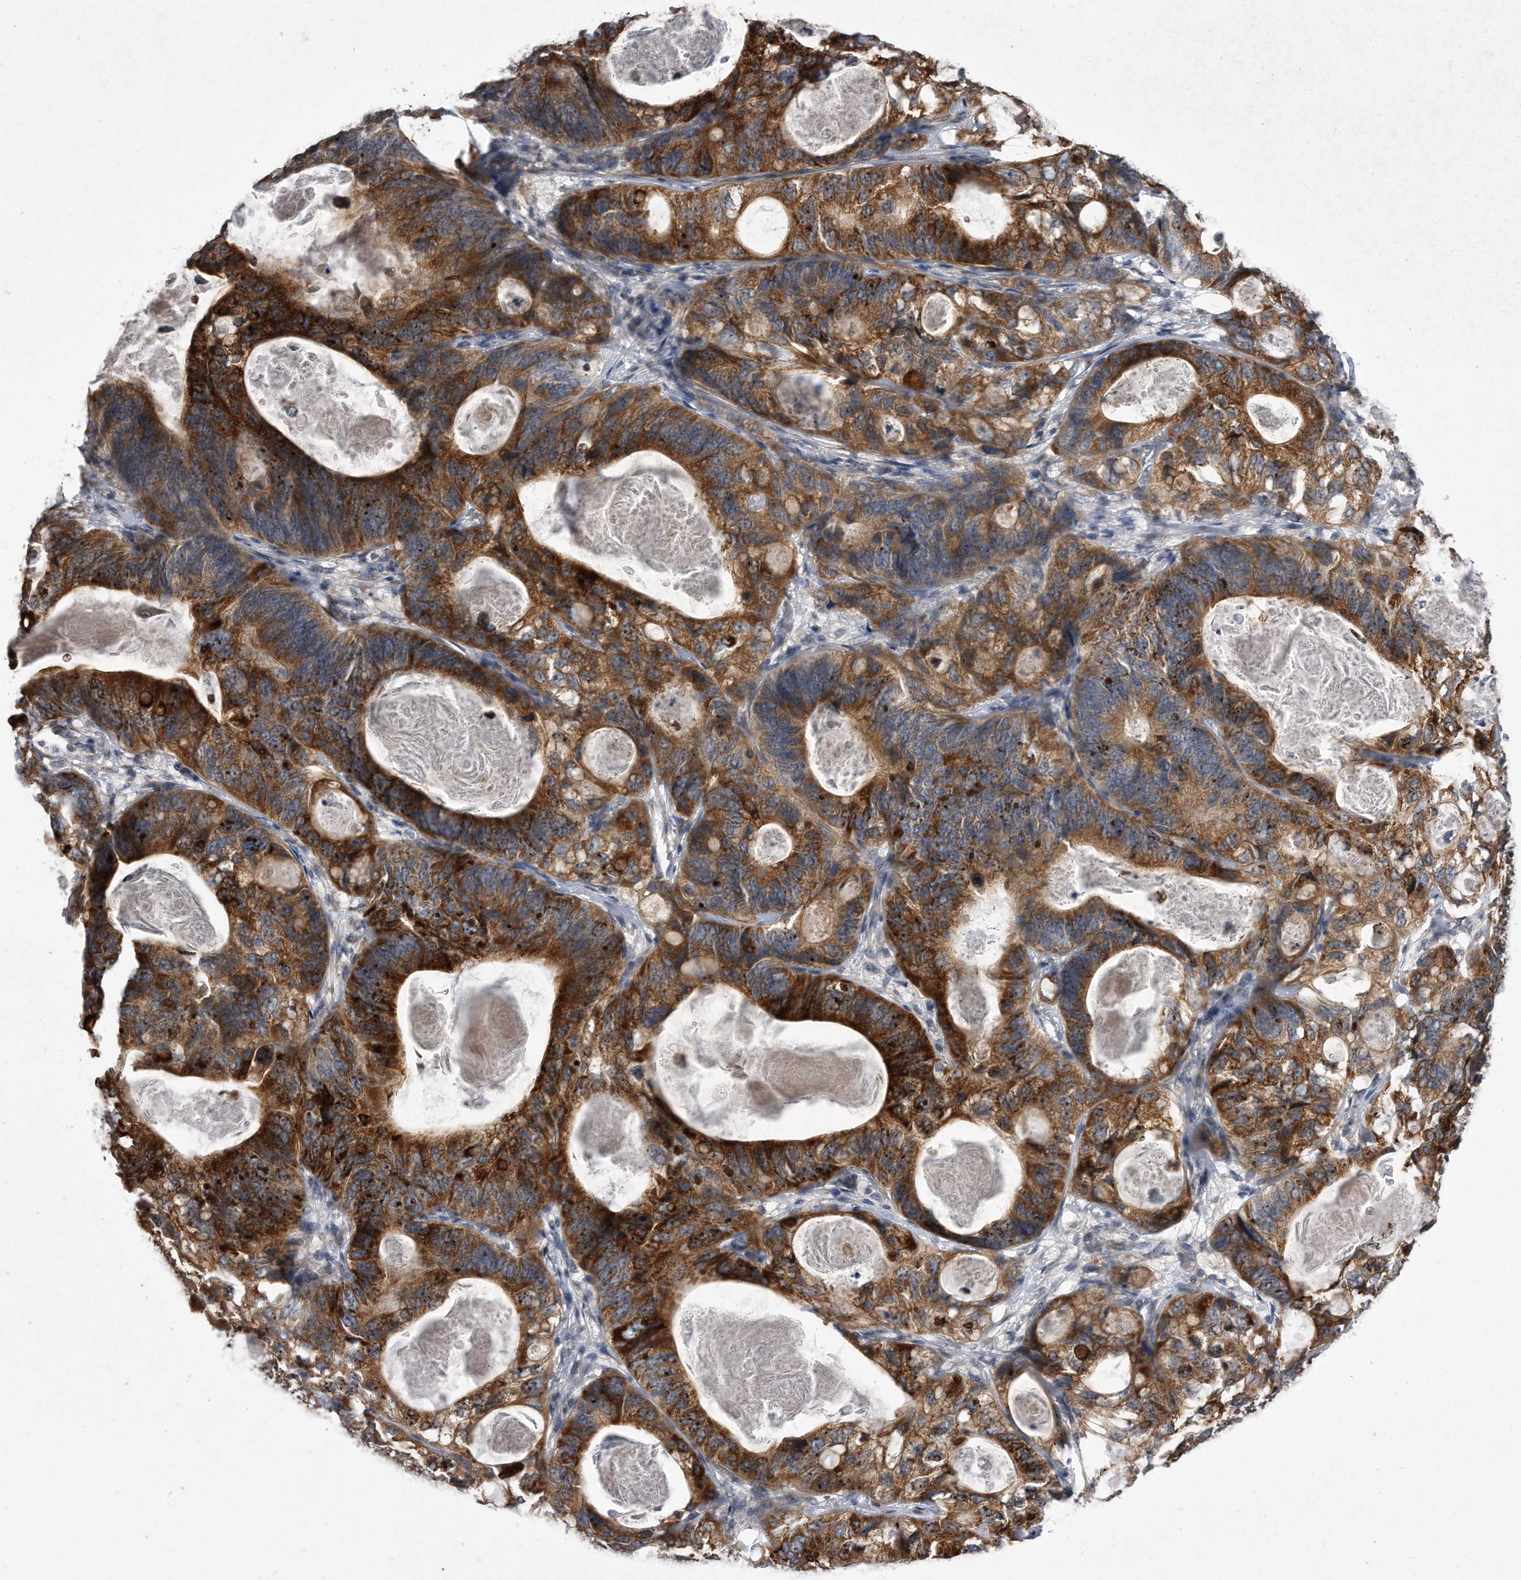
{"staining": {"intensity": "strong", "quantity": "25%-75%", "location": "cytoplasmic/membranous"}, "tissue": "stomach cancer", "cell_type": "Tumor cells", "image_type": "cancer", "snomed": [{"axis": "morphology", "description": "Normal tissue, NOS"}, {"axis": "morphology", "description": "Adenocarcinoma, NOS"}, {"axis": "topography", "description": "Stomach"}], "caption": "A micrograph of human adenocarcinoma (stomach) stained for a protein displays strong cytoplasmic/membranous brown staining in tumor cells. The protein is shown in brown color, while the nuclei are stained blue.", "gene": "DAB1", "patient": {"sex": "female", "age": 89}}